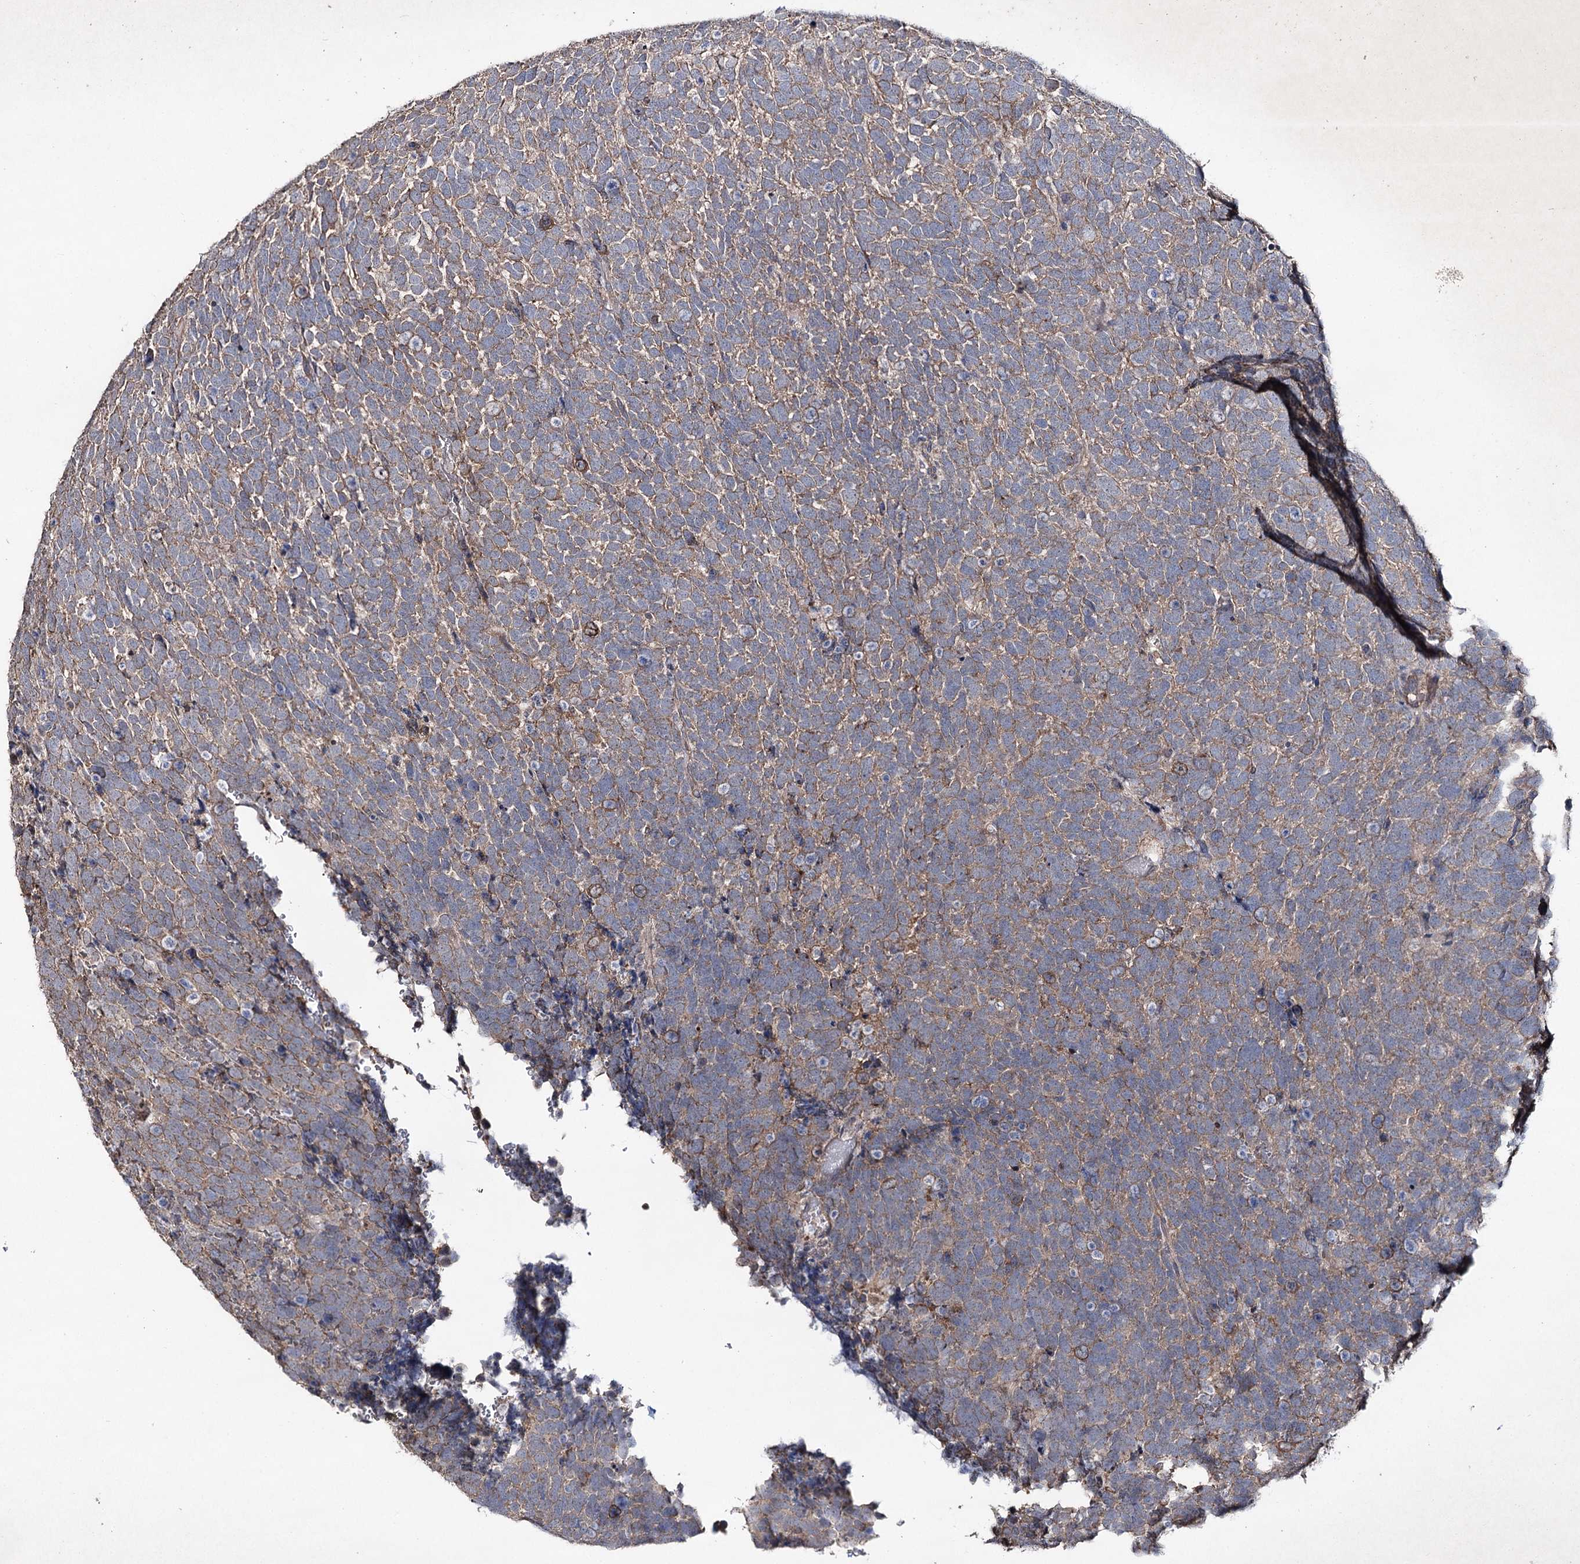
{"staining": {"intensity": "weak", "quantity": ">75%", "location": "cytoplasmic/membranous"}, "tissue": "urothelial cancer", "cell_type": "Tumor cells", "image_type": "cancer", "snomed": [{"axis": "morphology", "description": "Urothelial carcinoma, High grade"}, {"axis": "topography", "description": "Urinary bladder"}], "caption": "Immunohistochemical staining of high-grade urothelial carcinoma shows low levels of weak cytoplasmic/membranous positivity in about >75% of tumor cells.", "gene": "SEMA4G", "patient": {"sex": "female", "age": 82}}